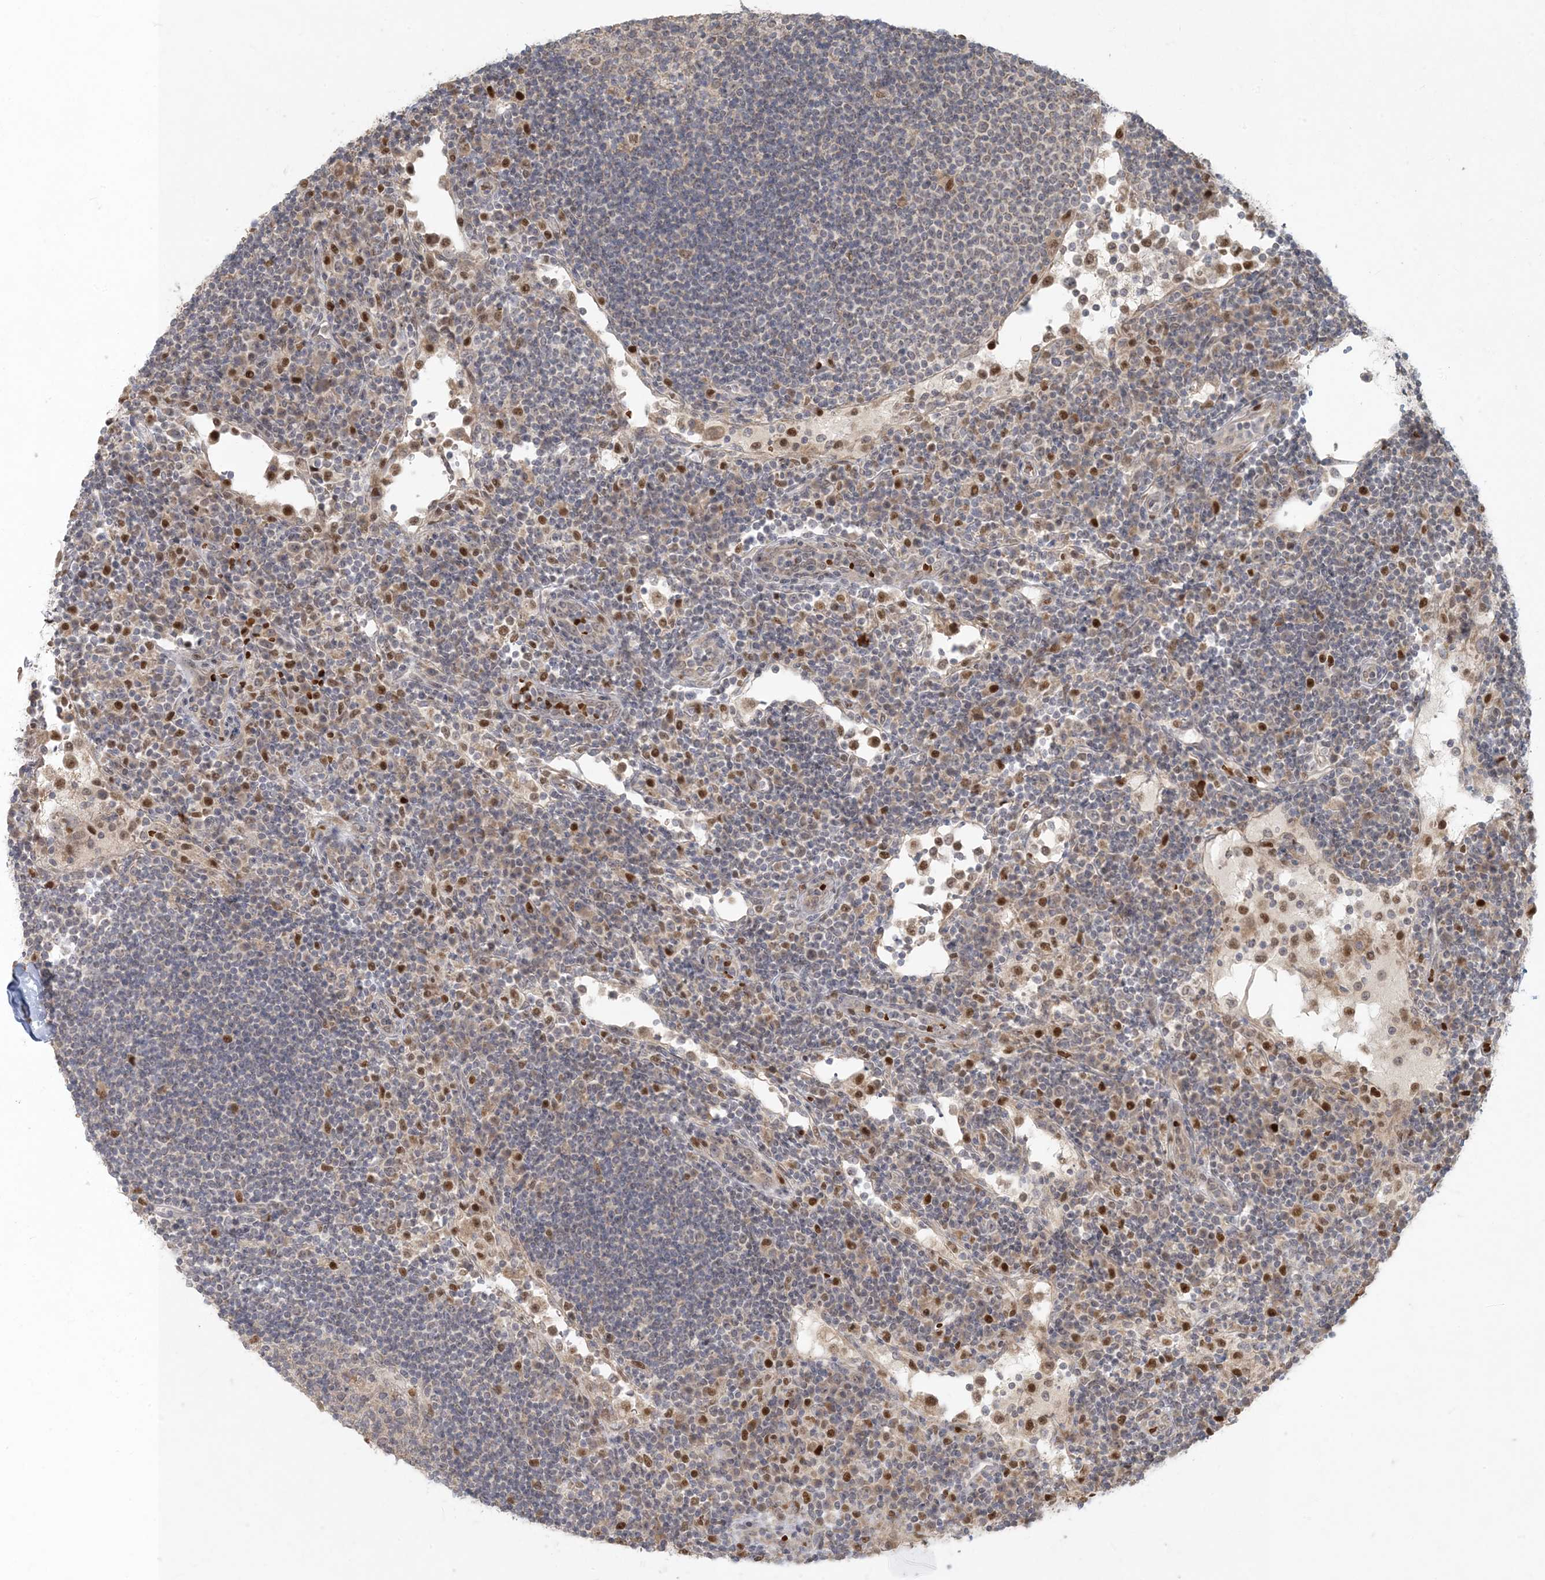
{"staining": {"intensity": "negative", "quantity": "none", "location": "none"}, "tissue": "lymph node", "cell_type": "Germinal center cells", "image_type": "normal", "snomed": [{"axis": "morphology", "description": "Normal tissue, NOS"}, {"axis": "topography", "description": "Lymph node"}], "caption": "A micrograph of lymph node stained for a protein displays no brown staining in germinal center cells. (DAB immunohistochemistry, high magnification).", "gene": "CTDNEP1", "patient": {"sex": "female", "age": 53}}